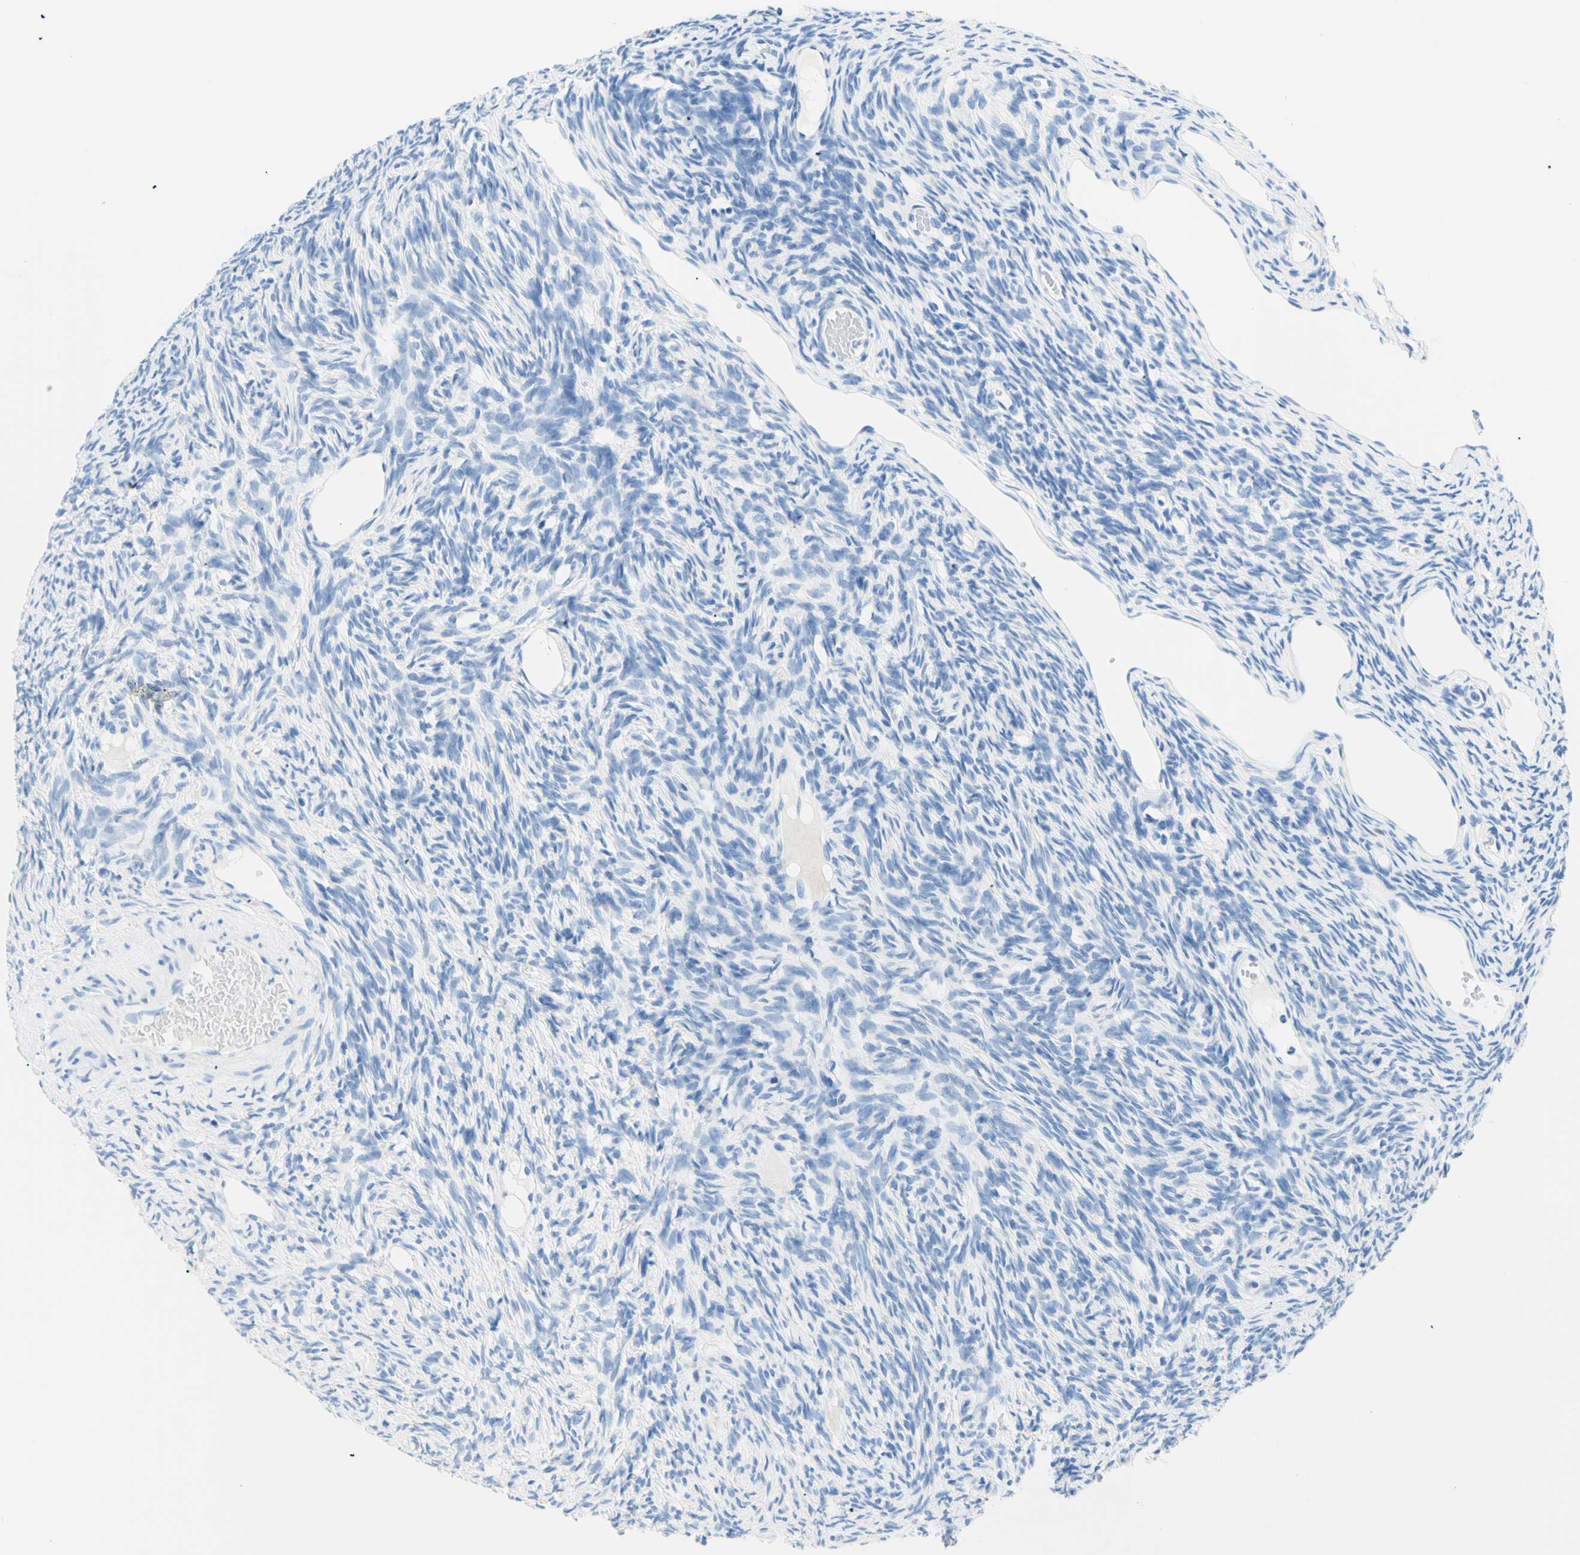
{"staining": {"intensity": "negative", "quantity": "none", "location": "none"}, "tissue": "ovary", "cell_type": "Follicle cells", "image_type": "normal", "snomed": [{"axis": "morphology", "description": "Normal tissue, NOS"}, {"axis": "topography", "description": "Ovary"}], "caption": "Follicle cells show no significant protein positivity in normal ovary.", "gene": "MYH2", "patient": {"sex": "female", "age": 33}}